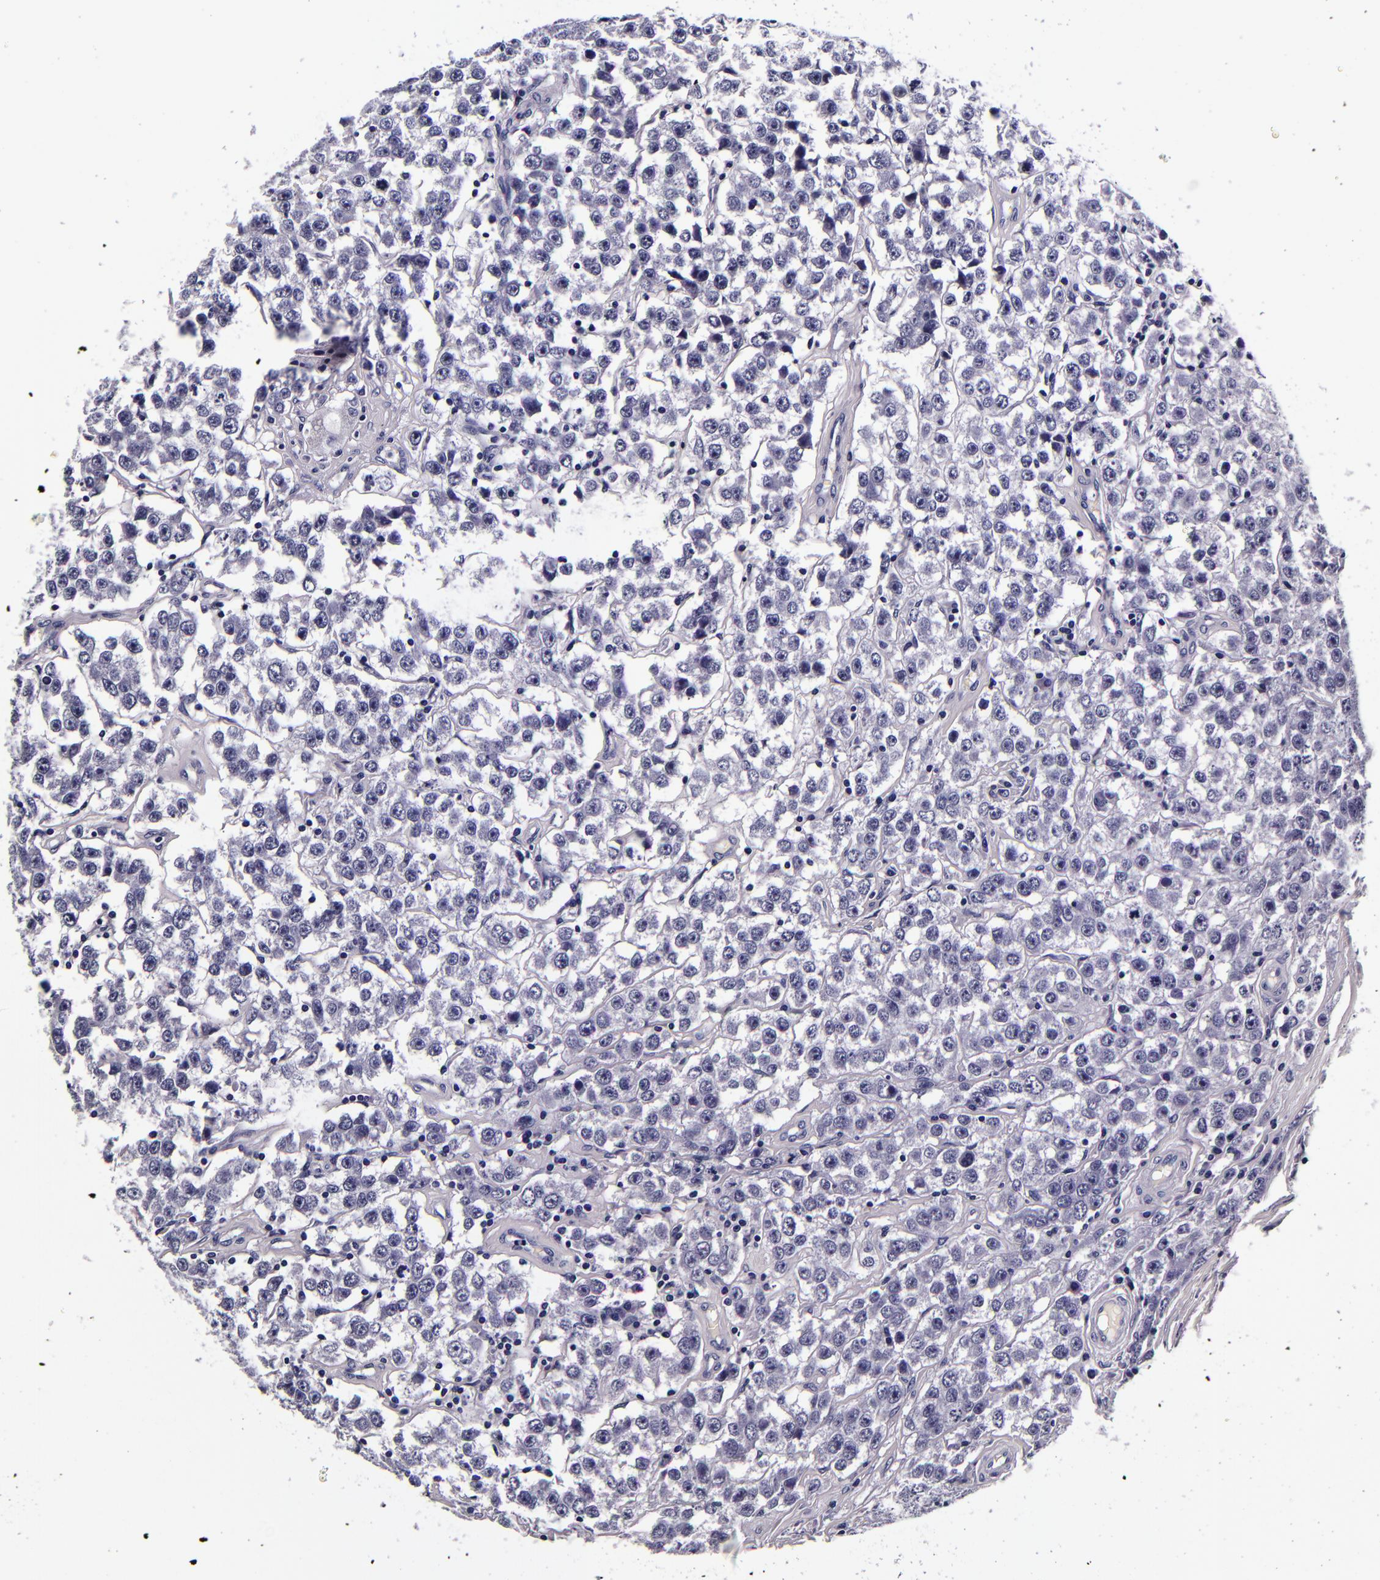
{"staining": {"intensity": "negative", "quantity": "none", "location": "none"}, "tissue": "testis cancer", "cell_type": "Tumor cells", "image_type": "cancer", "snomed": [{"axis": "morphology", "description": "Seminoma, NOS"}, {"axis": "topography", "description": "Testis"}], "caption": "Testis cancer was stained to show a protein in brown. There is no significant staining in tumor cells. (IHC, brightfield microscopy, high magnification).", "gene": "FBN1", "patient": {"sex": "male", "age": 52}}